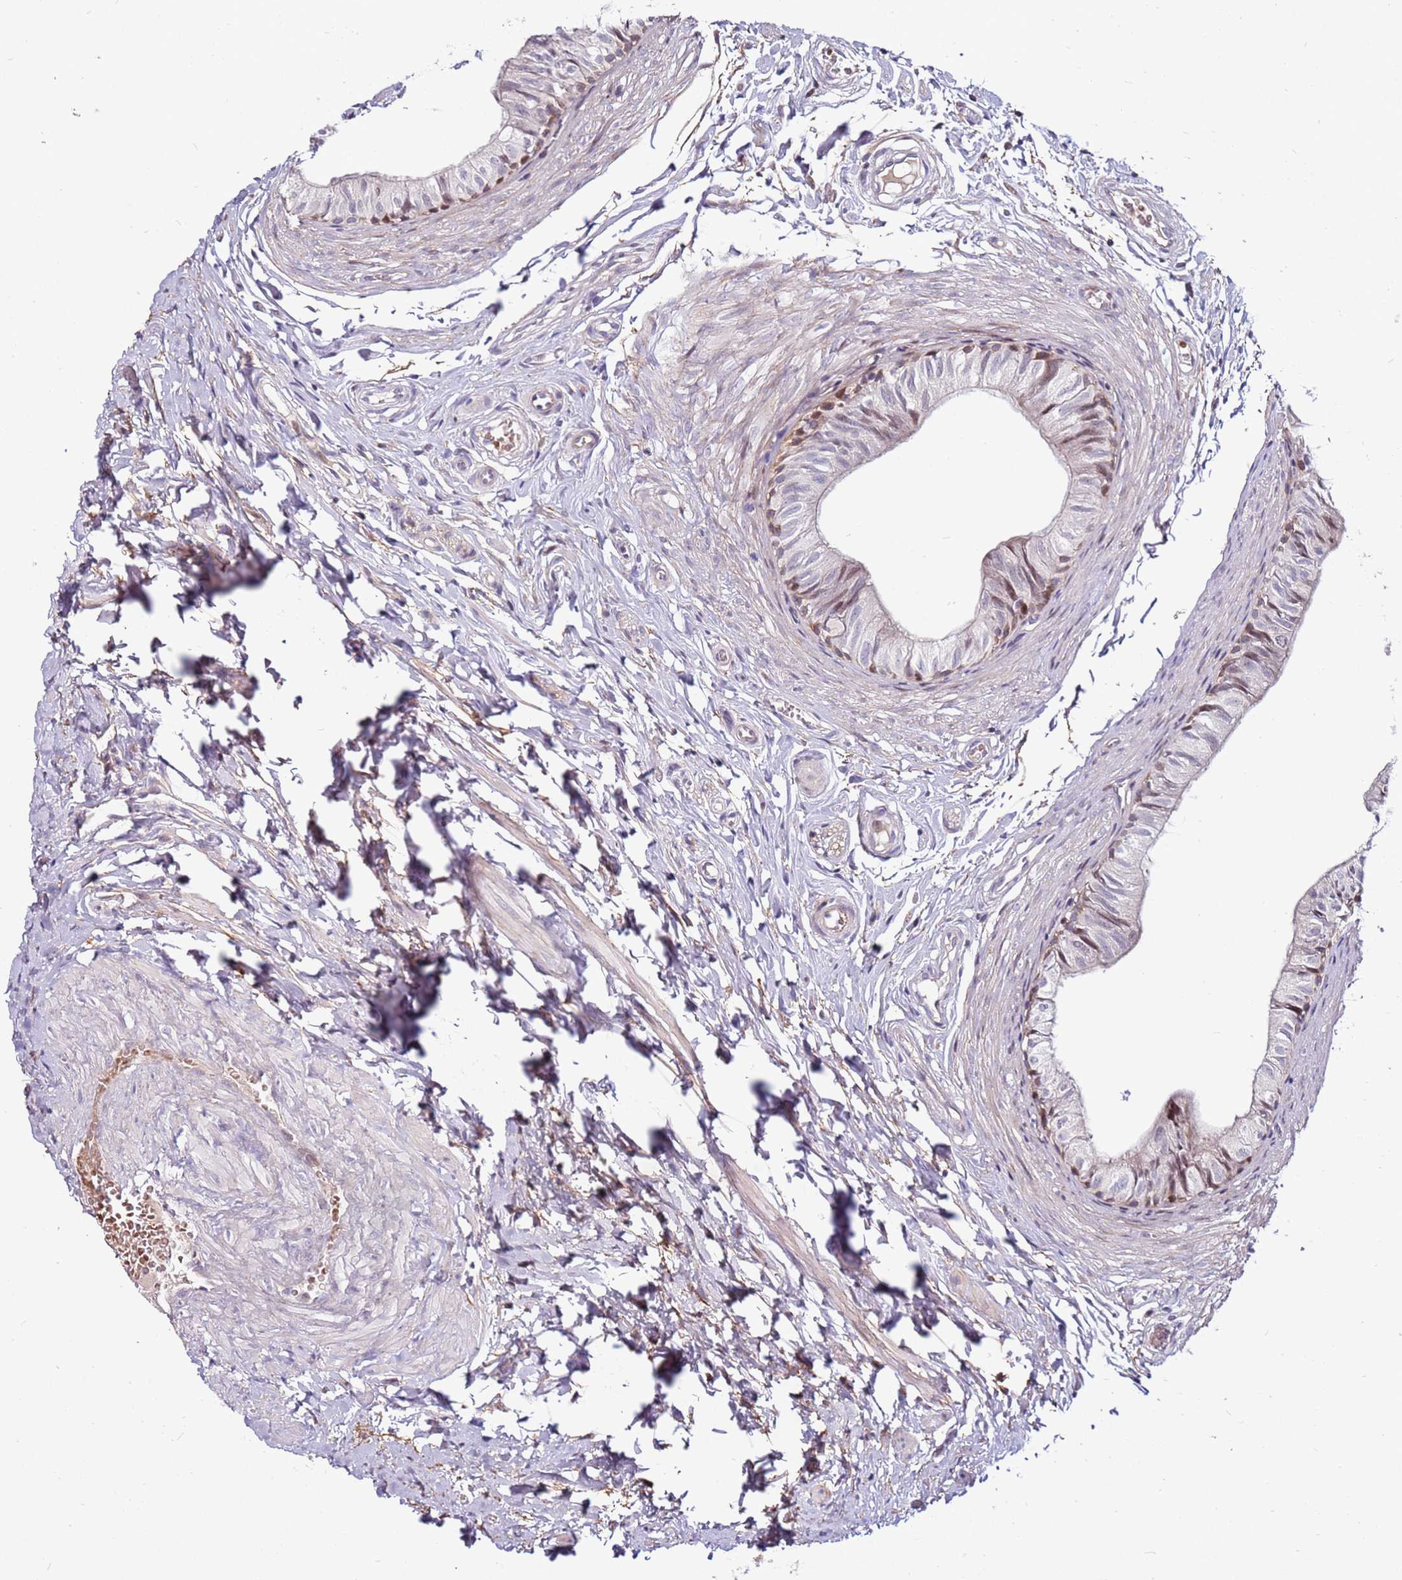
{"staining": {"intensity": "moderate", "quantity": "<25%", "location": "cytoplasmic/membranous"}, "tissue": "epididymis", "cell_type": "Glandular cells", "image_type": "normal", "snomed": [{"axis": "morphology", "description": "Normal tissue, NOS"}, {"axis": "topography", "description": "Epididymis"}], "caption": "Immunohistochemical staining of benign human epididymis shows low levels of moderate cytoplasmic/membranous expression in approximately <25% of glandular cells.", "gene": "MTG2", "patient": {"sex": "male", "age": 37}}